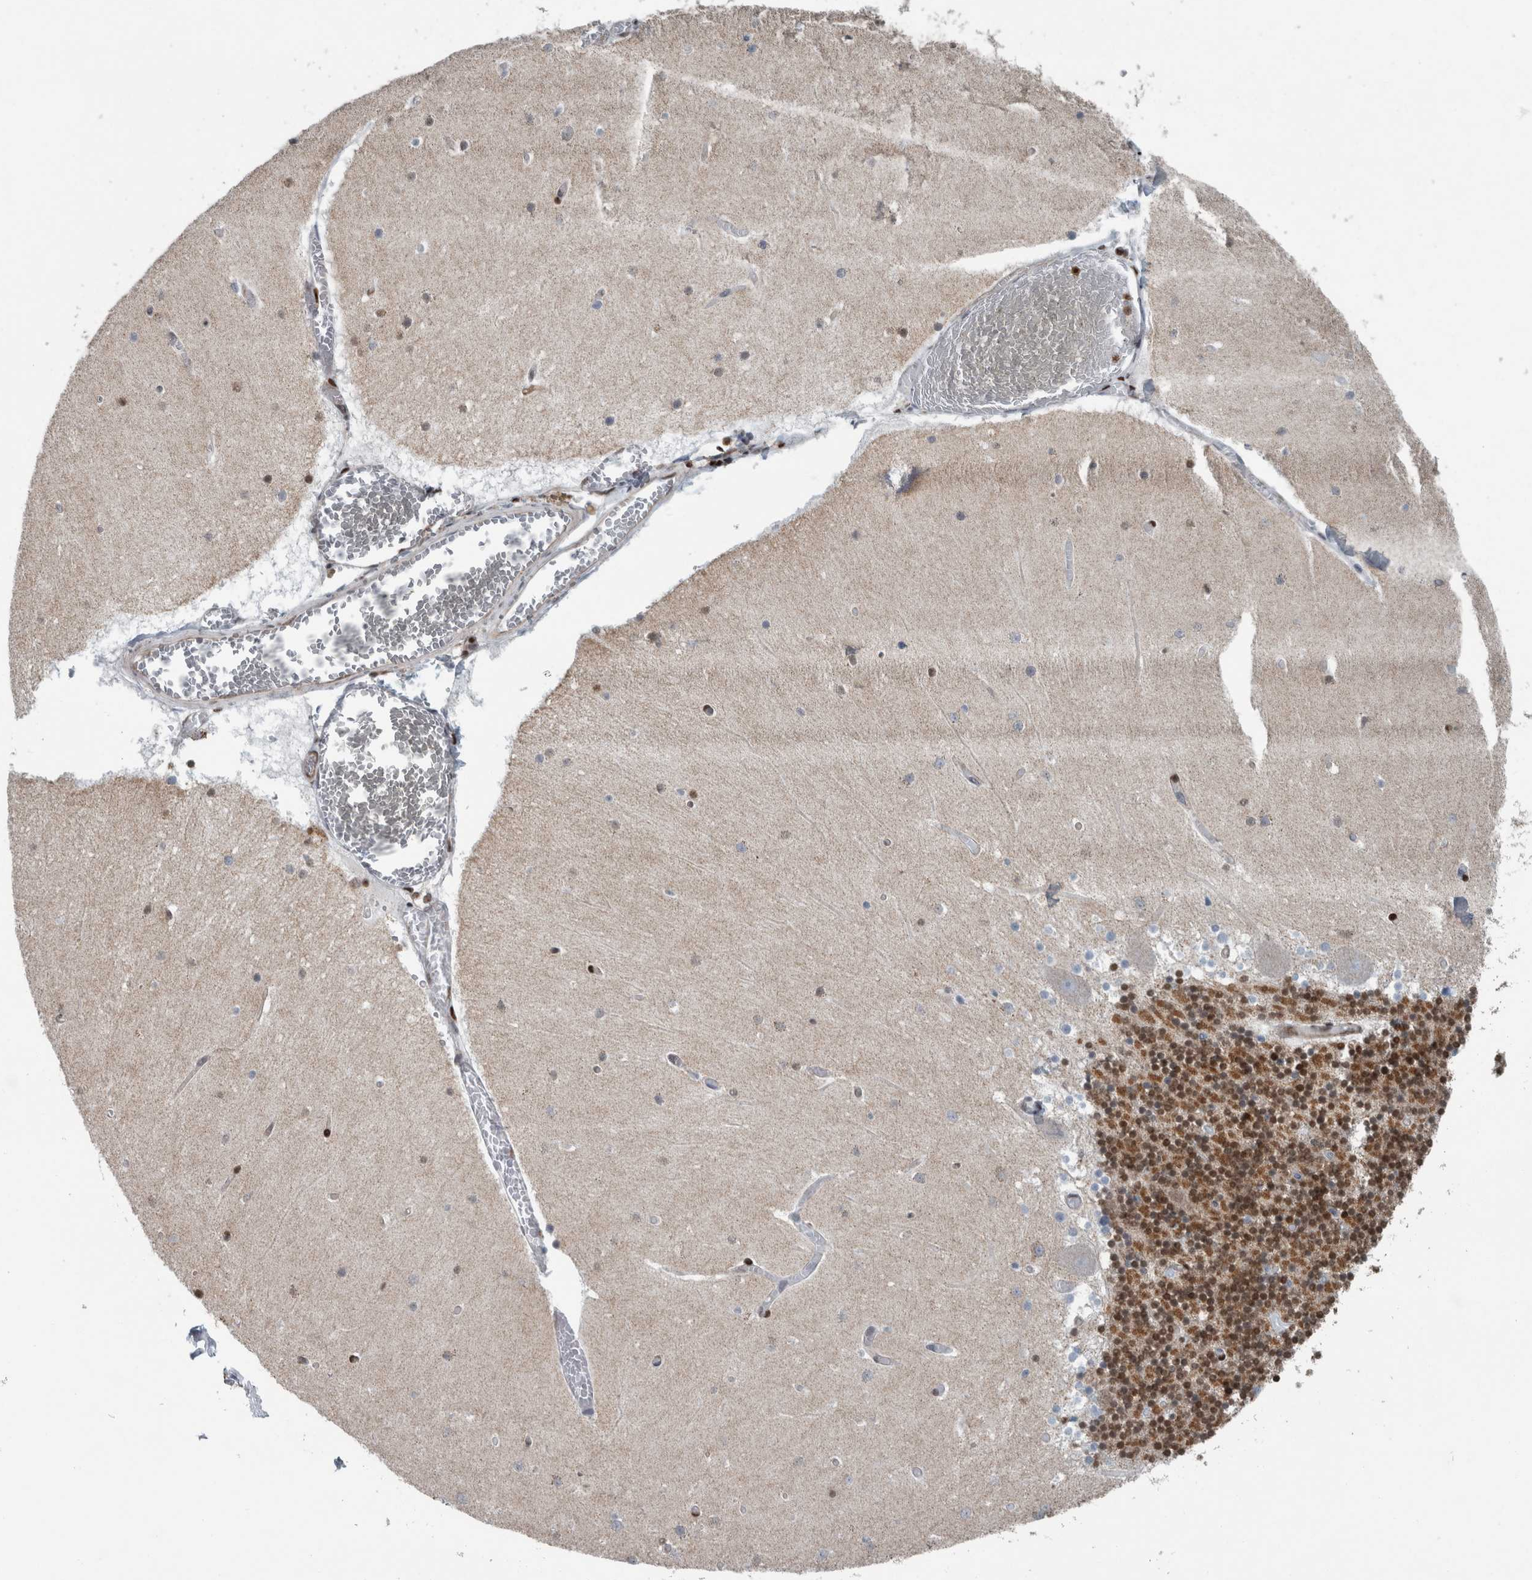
{"staining": {"intensity": "strong", "quantity": ">75%", "location": "cytoplasmic/membranous,nuclear"}, "tissue": "cerebellum", "cell_type": "Cells in granular layer", "image_type": "normal", "snomed": [{"axis": "morphology", "description": "Normal tissue, NOS"}, {"axis": "topography", "description": "Cerebellum"}], "caption": "About >75% of cells in granular layer in benign cerebellum reveal strong cytoplasmic/membranous,nuclear protein staining as visualized by brown immunohistochemical staining.", "gene": "DNMT3A", "patient": {"sex": "female", "age": 28}}